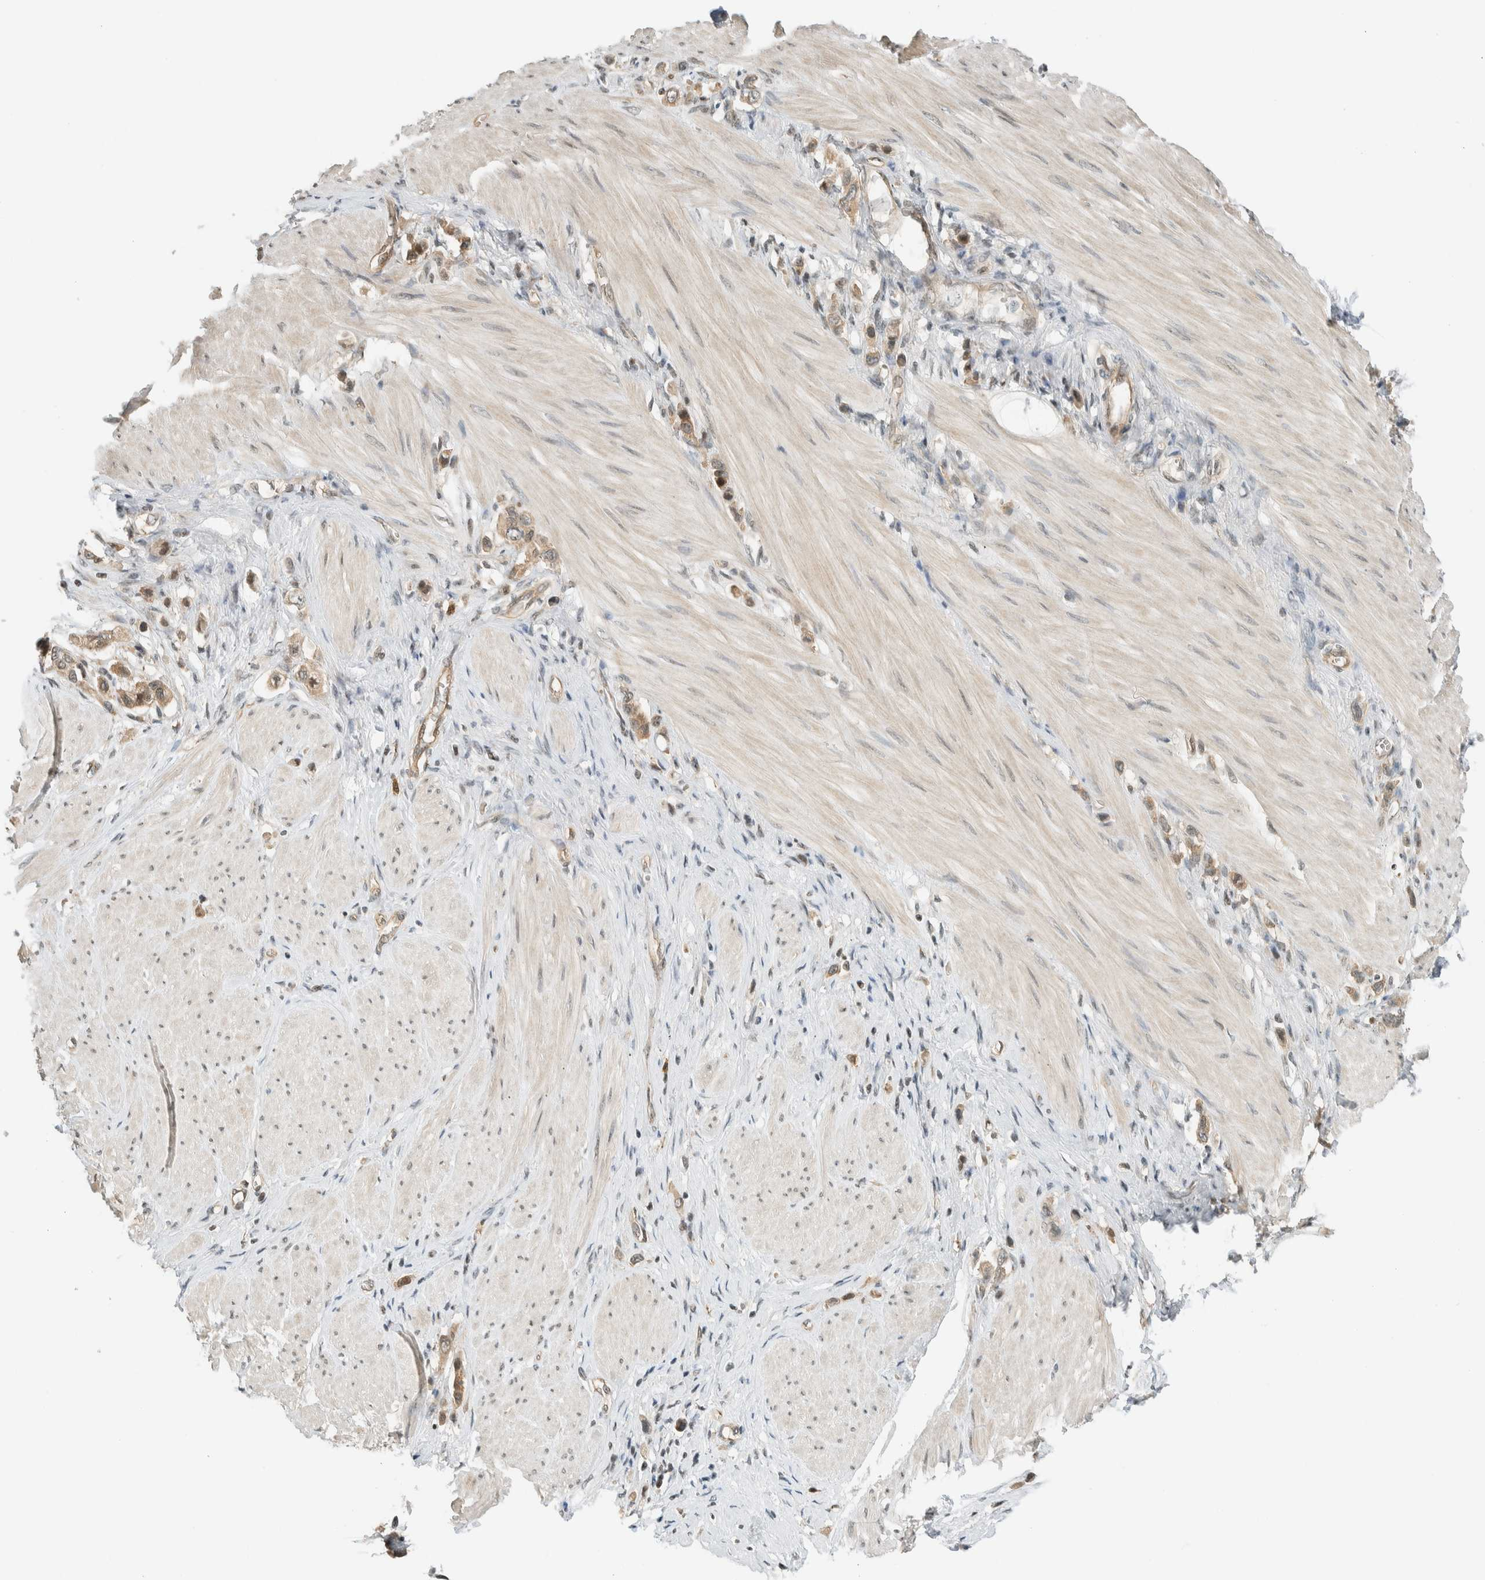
{"staining": {"intensity": "weak", "quantity": ">75%", "location": "cytoplasmic/membranous,nuclear"}, "tissue": "stomach cancer", "cell_type": "Tumor cells", "image_type": "cancer", "snomed": [{"axis": "morphology", "description": "Adenocarcinoma, NOS"}, {"axis": "topography", "description": "Stomach"}], "caption": "Human stomach cancer (adenocarcinoma) stained with a brown dye demonstrates weak cytoplasmic/membranous and nuclear positive expression in approximately >75% of tumor cells.", "gene": "NIBAN2", "patient": {"sex": "female", "age": 65}}